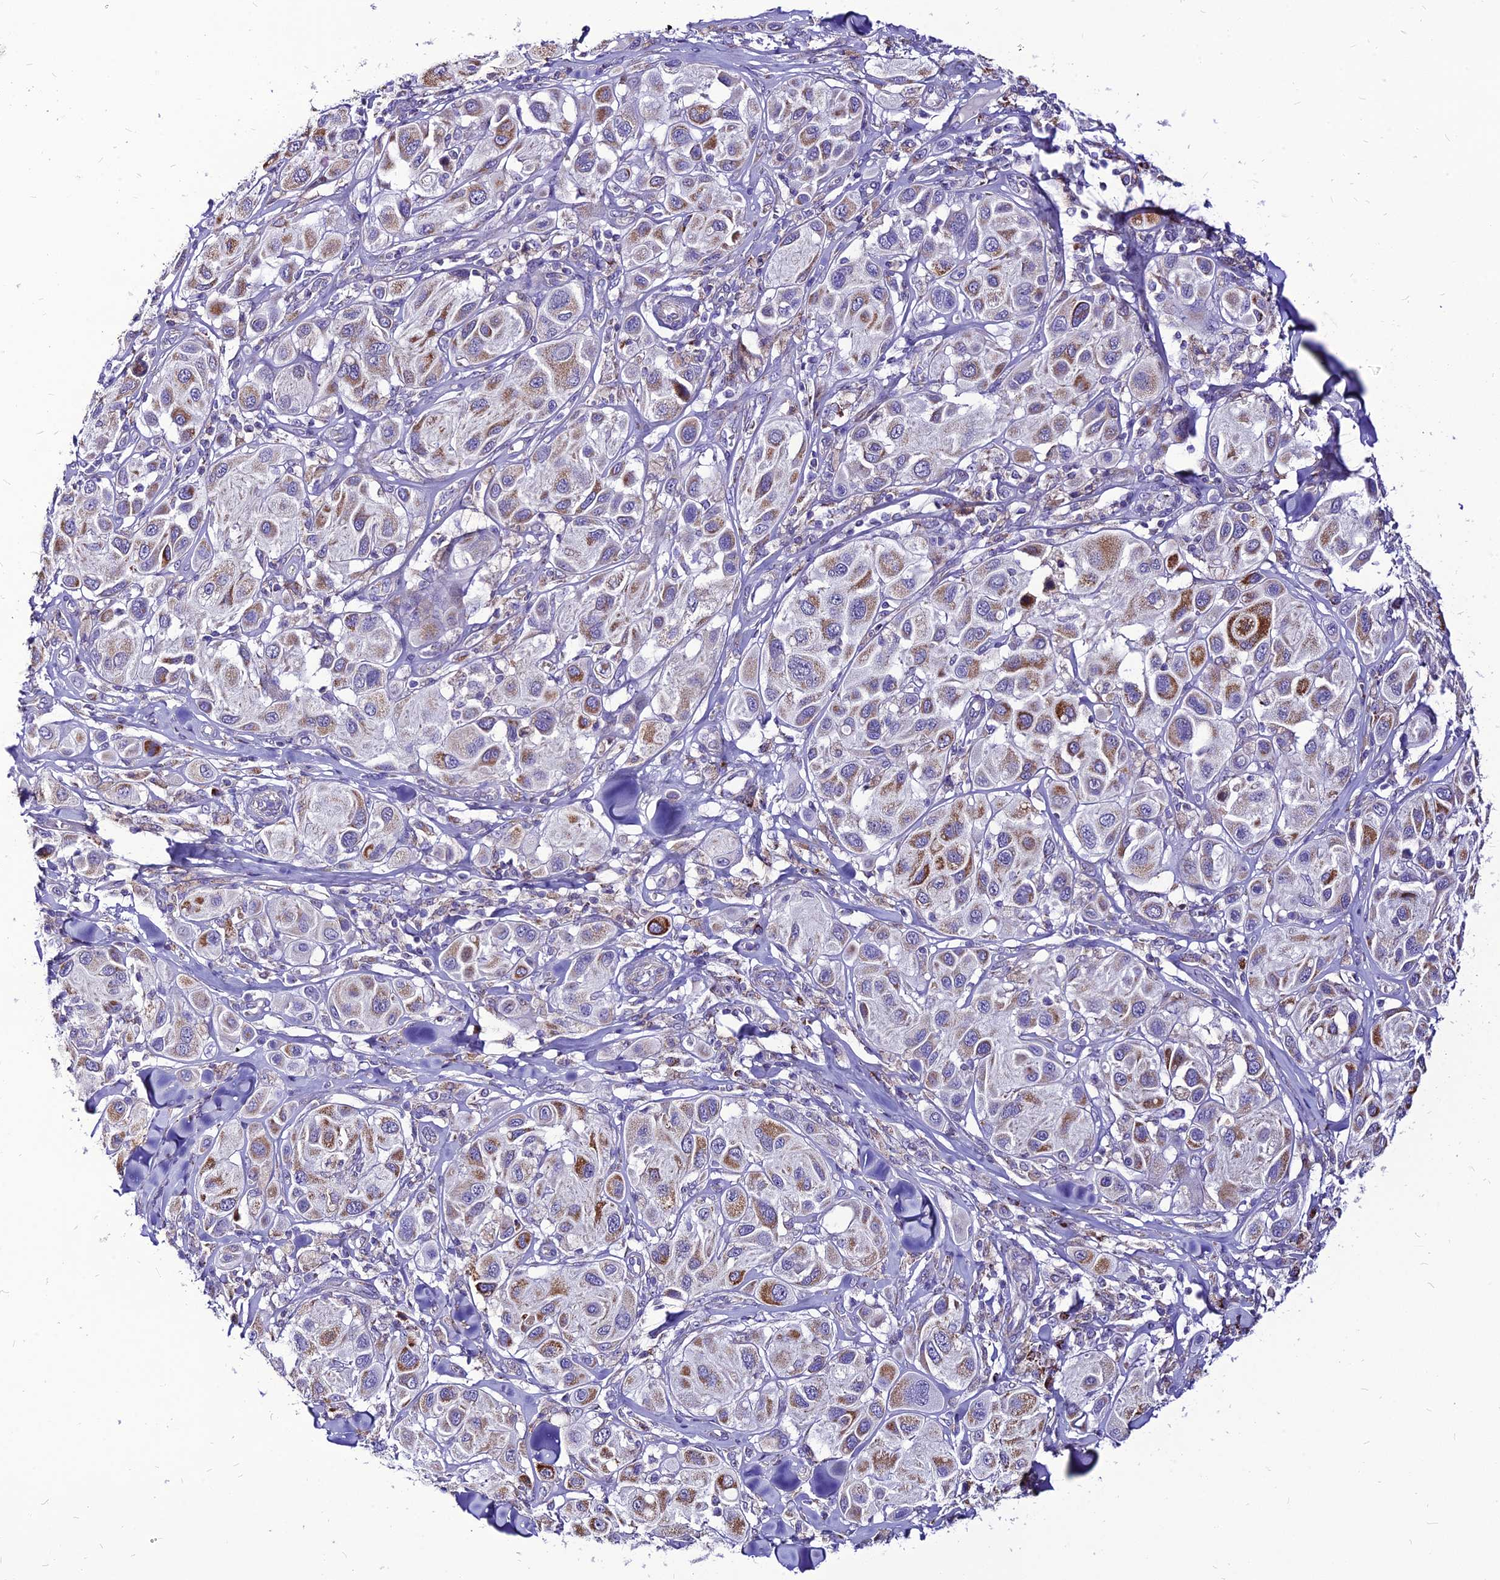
{"staining": {"intensity": "moderate", "quantity": "25%-75%", "location": "cytoplasmic/membranous"}, "tissue": "melanoma", "cell_type": "Tumor cells", "image_type": "cancer", "snomed": [{"axis": "morphology", "description": "Malignant melanoma, Metastatic site"}, {"axis": "topography", "description": "Skin"}], "caption": "Protein staining of melanoma tissue displays moderate cytoplasmic/membranous expression in about 25%-75% of tumor cells.", "gene": "ECI1", "patient": {"sex": "male", "age": 41}}